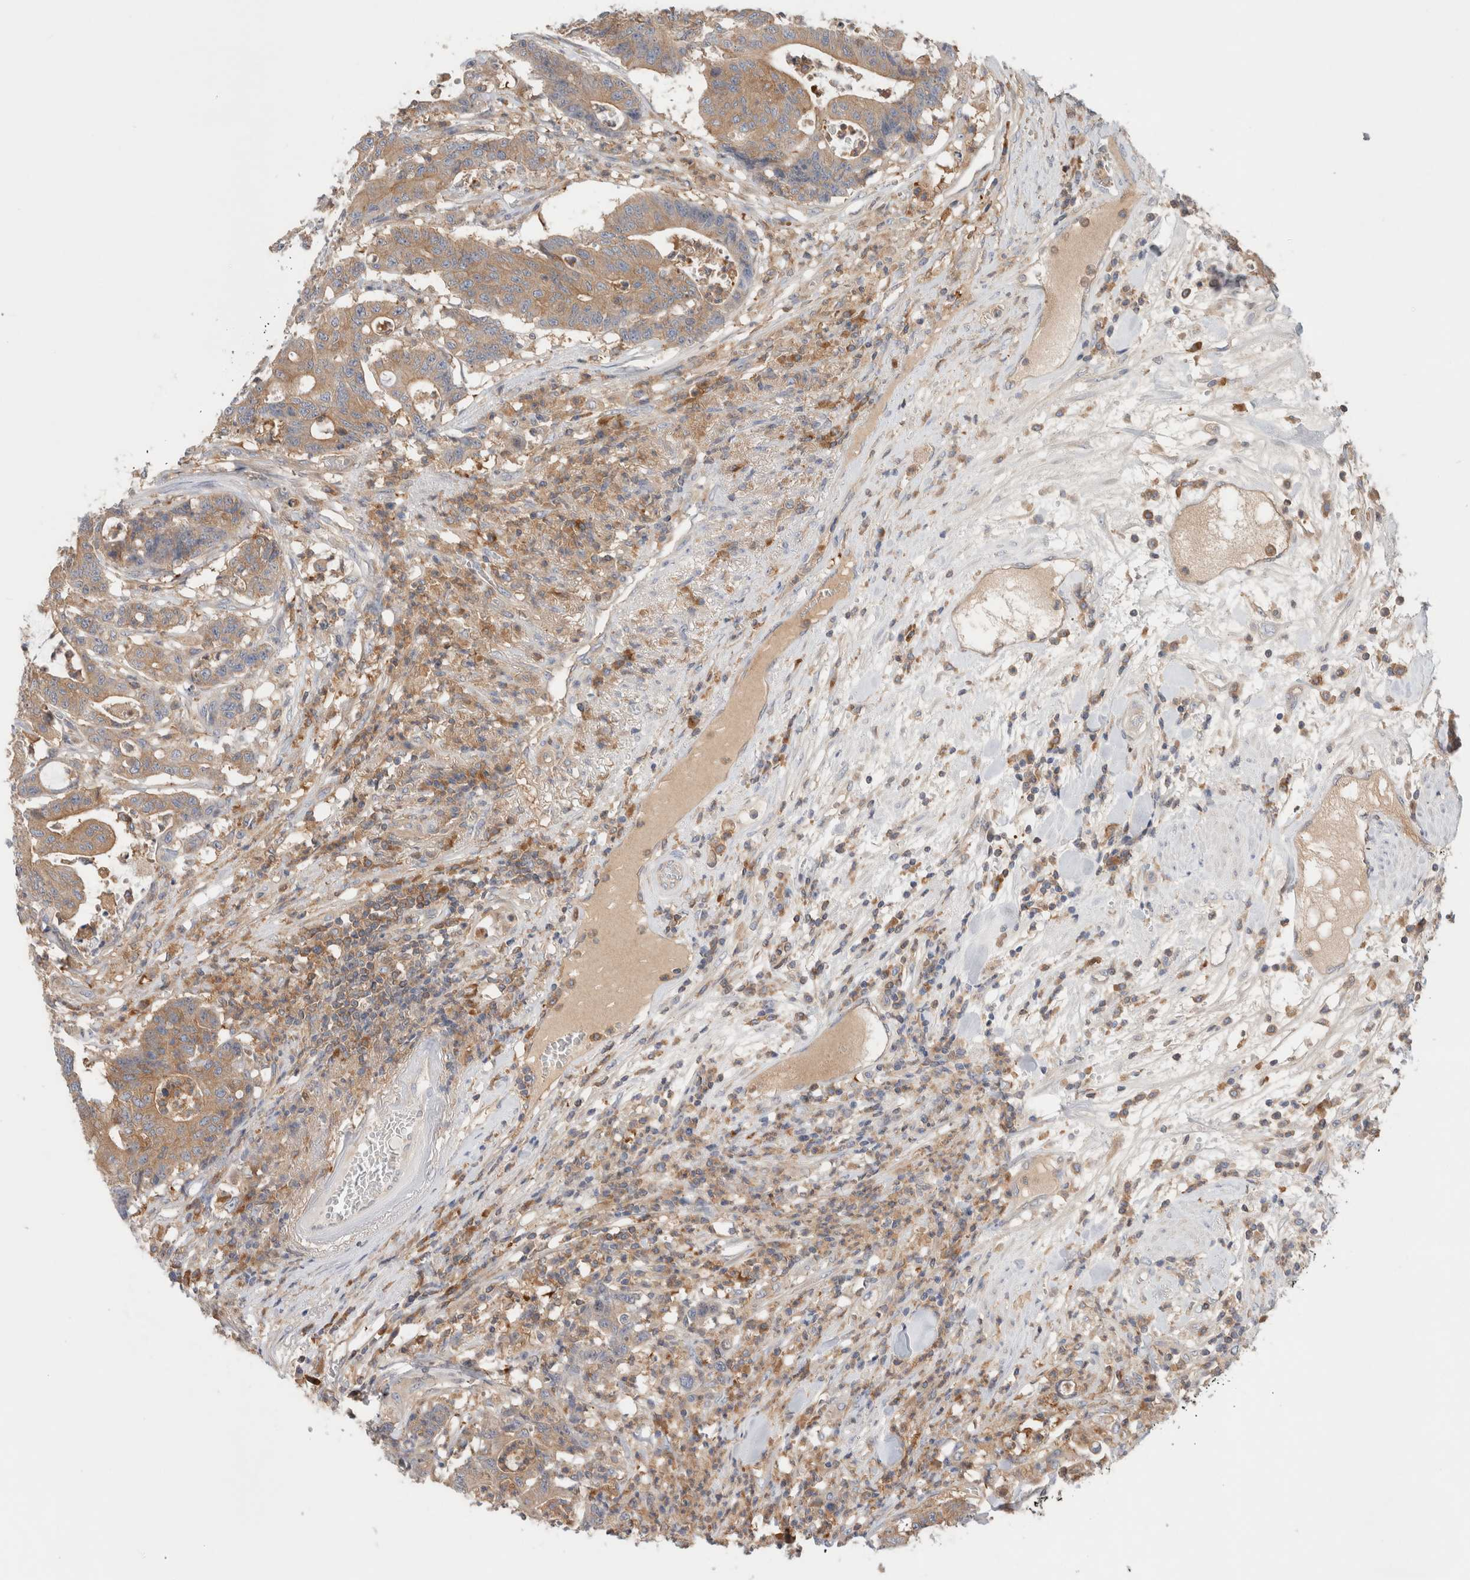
{"staining": {"intensity": "moderate", "quantity": ">75%", "location": "cytoplasmic/membranous"}, "tissue": "colorectal cancer", "cell_type": "Tumor cells", "image_type": "cancer", "snomed": [{"axis": "morphology", "description": "Adenocarcinoma, NOS"}, {"axis": "topography", "description": "Colon"}], "caption": "Immunohistochemistry (IHC) (DAB) staining of human colorectal adenocarcinoma displays moderate cytoplasmic/membranous protein expression in approximately >75% of tumor cells.", "gene": "KLHL14", "patient": {"sex": "female", "age": 84}}